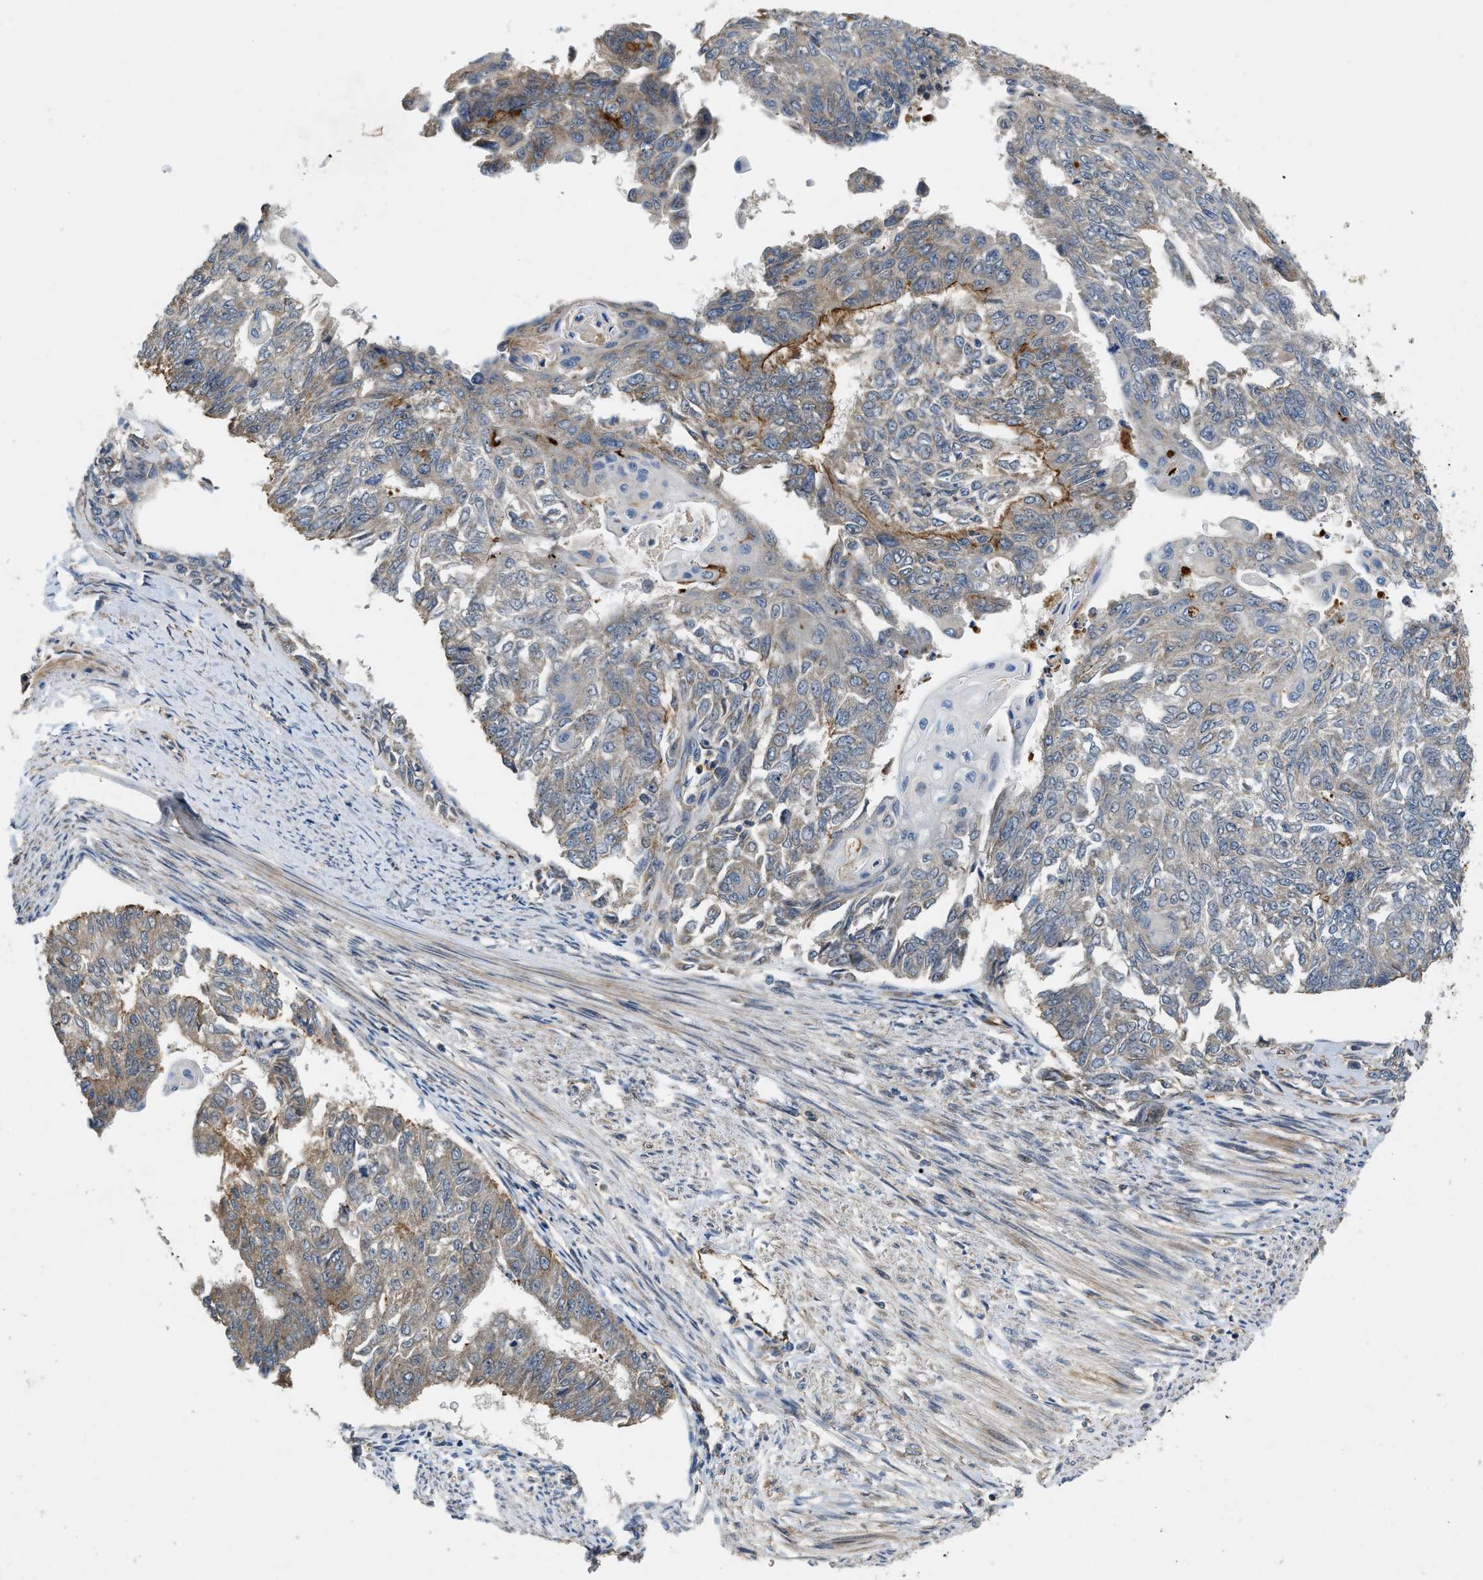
{"staining": {"intensity": "moderate", "quantity": "25%-75%", "location": "cytoplasmic/membranous"}, "tissue": "endometrial cancer", "cell_type": "Tumor cells", "image_type": "cancer", "snomed": [{"axis": "morphology", "description": "Adenocarcinoma, NOS"}, {"axis": "topography", "description": "Endometrium"}], "caption": "Protein expression analysis of endometrial adenocarcinoma reveals moderate cytoplasmic/membranous expression in approximately 25%-75% of tumor cells. (IHC, brightfield microscopy, high magnification).", "gene": "ZNF599", "patient": {"sex": "female", "age": 32}}